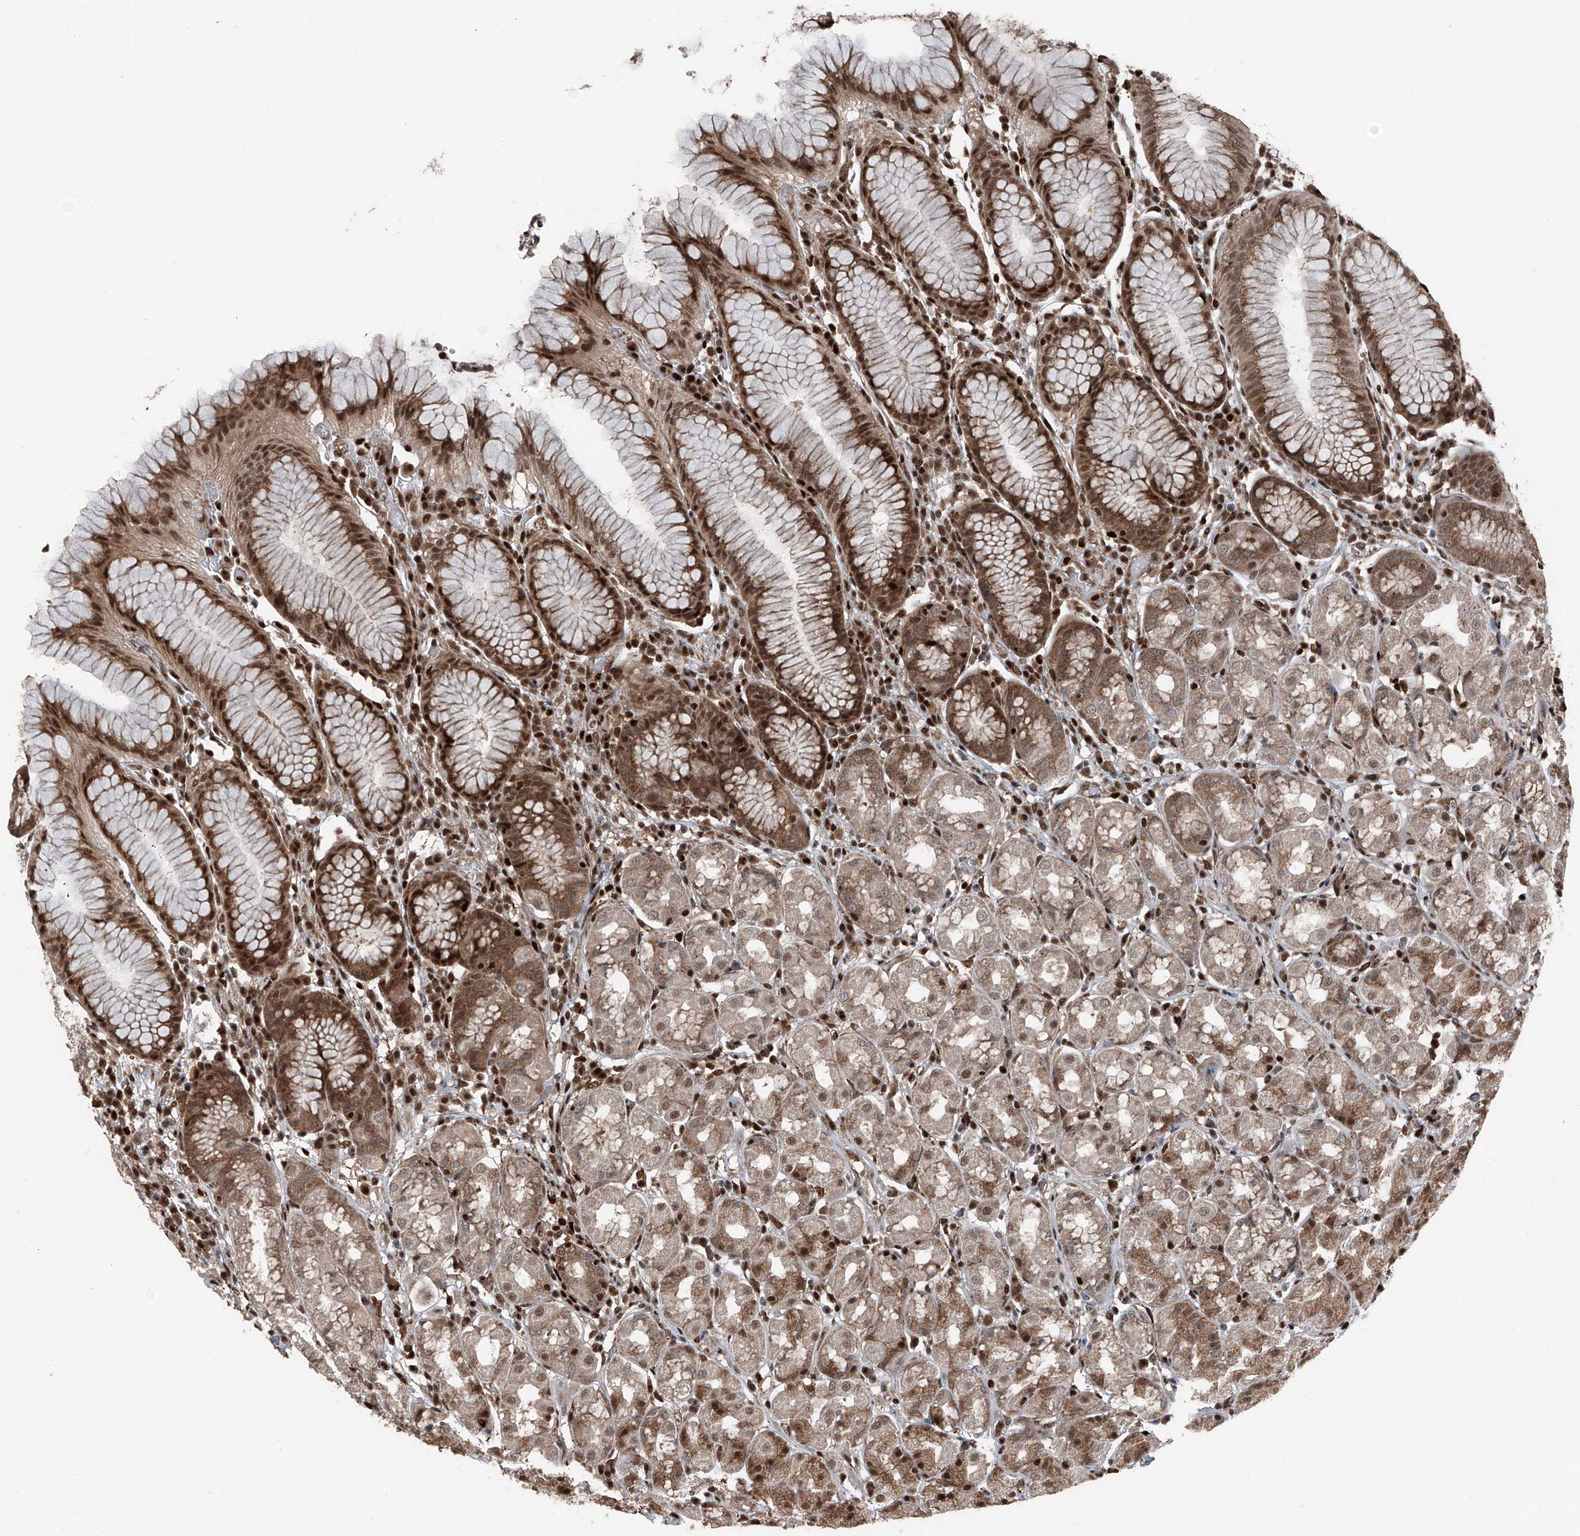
{"staining": {"intensity": "strong", "quantity": ">75%", "location": "cytoplasmic/membranous,nuclear"}, "tissue": "stomach", "cell_type": "Glandular cells", "image_type": "normal", "snomed": [{"axis": "morphology", "description": "Normal tissue, NOS"}, {"axis": "topography", "description": "Stomach, lower"}], "caption": "Normal stomach was stained to show a protein in brown. There is high levels of strong cytoplasmic/membranous,nuclear expression in approximately >75% of glandular cells. The staining was performed using DAB (3,3'-diaminobenzidine), with brown indicating positive protein expression. Nuclei are stained blue with hematoxylin.", "gene": "FKBP5", "patient": {"sex": "female", "age": 56}}